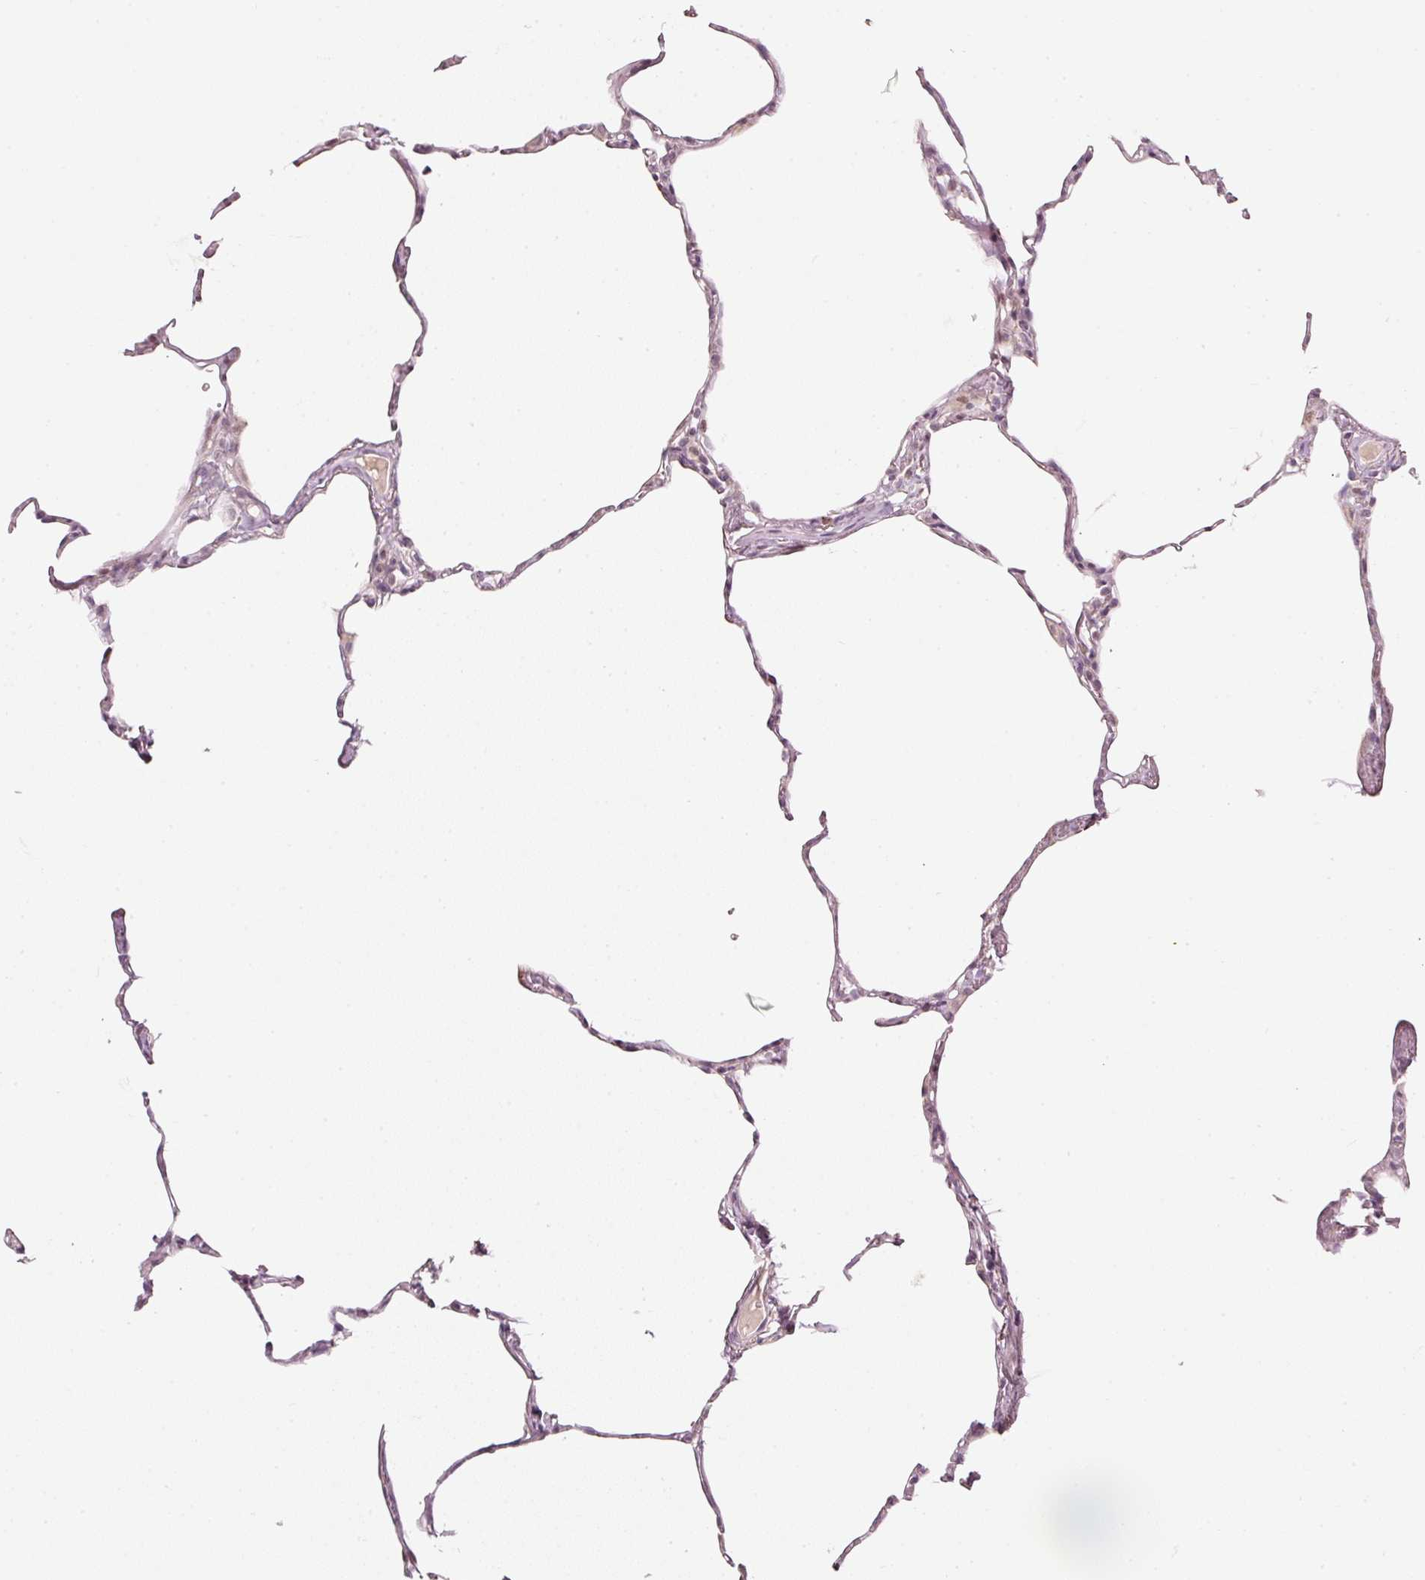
{"staining": {"intensity": "weak", "quantity": "<25%", "location": "nuclear"}, "tissue": "lung", "cell_type": "Alveolar cells", "image_type": "normal", "snomed": [{"axis": "morphology", "description": "Normal tissue, NOS"}, {"axis": "topography", "description": "Lung"}], "caption": "A high-resolution image shows immunohistochemistry (IHC) staining of benign lung, which exhibits no significant staining in alveolar cells. The staining is performed using DAB (3,3'-diaminobenzidine) brown chromogen with nuclei counter-stained in using hematoxylin.", "gene": "TOB2", "patient": {"sex": "male", "age": 65}}